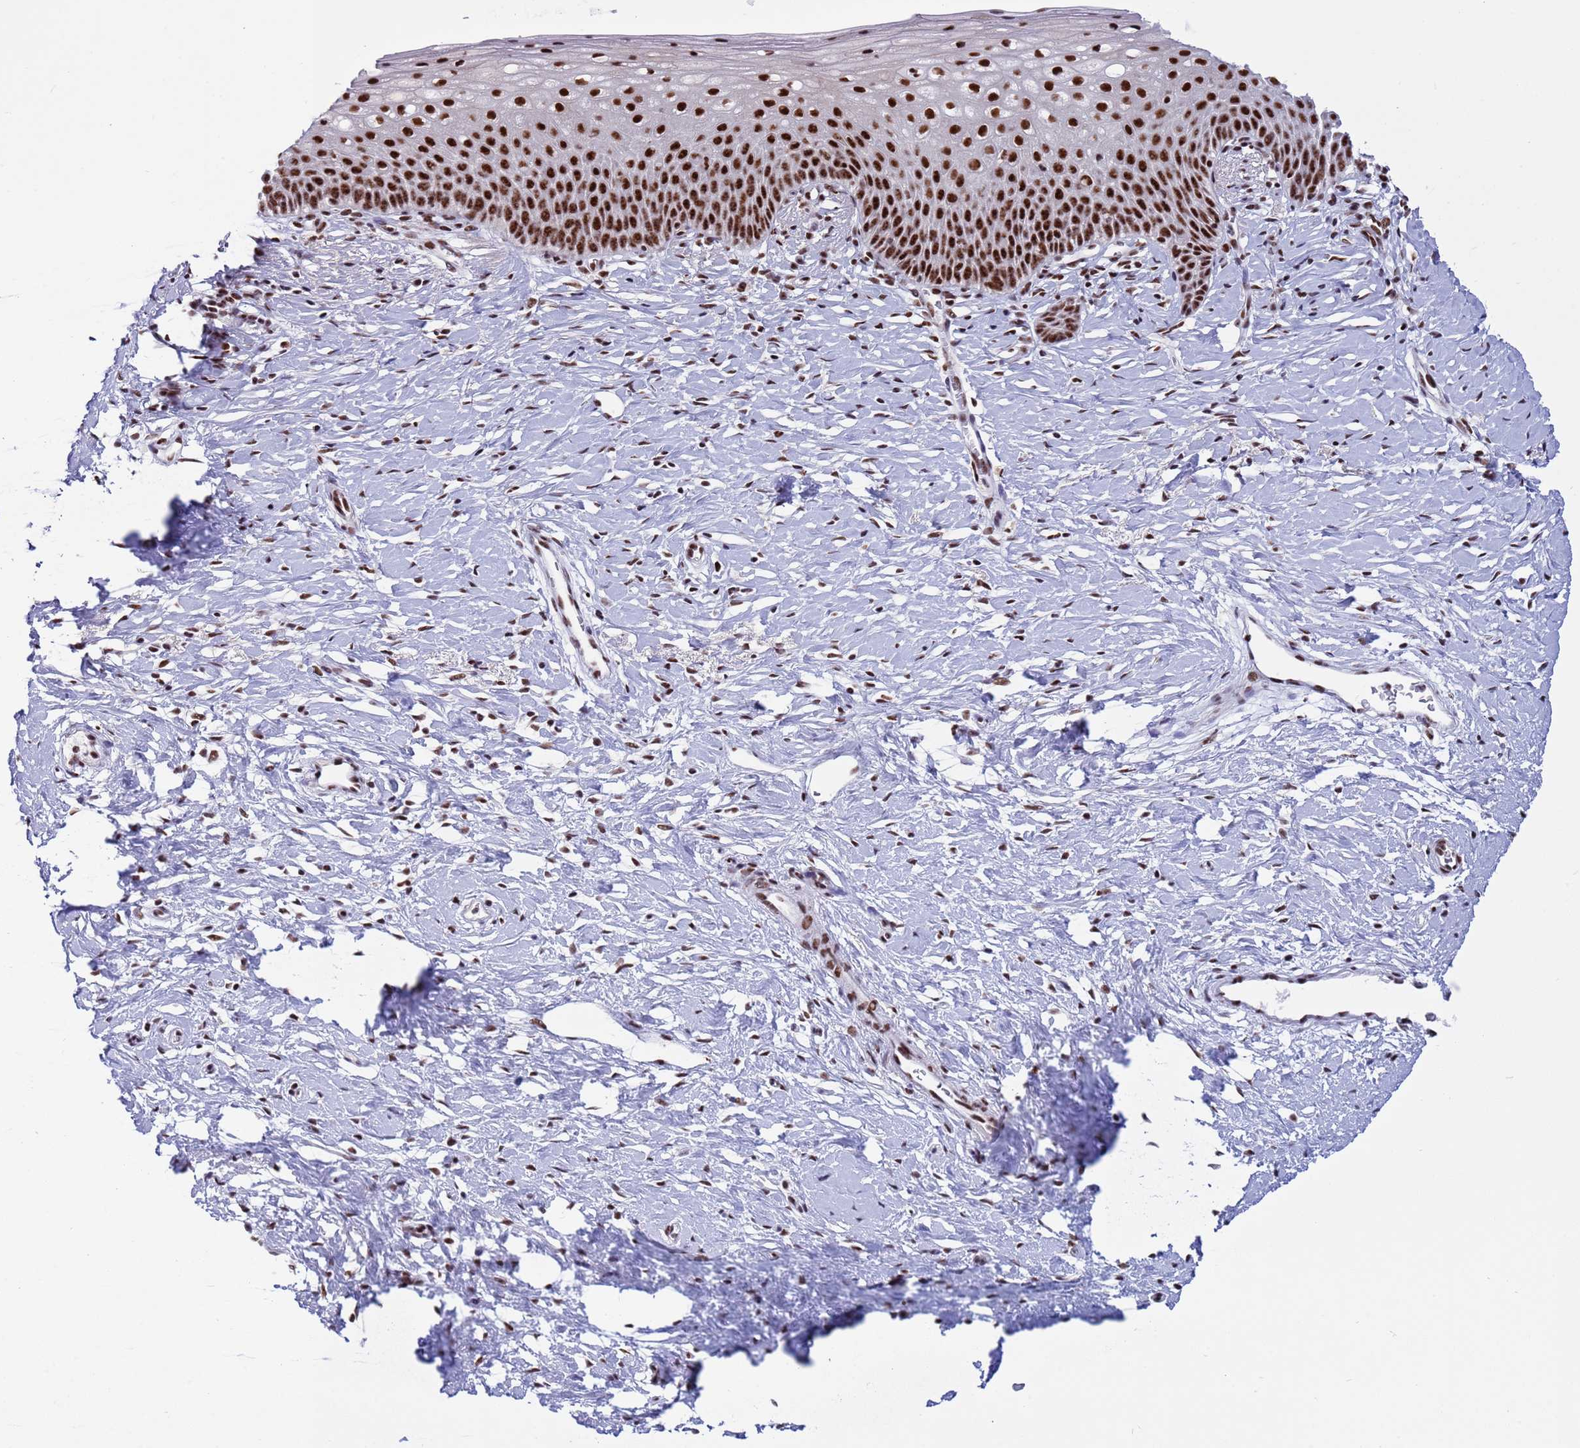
{"staining": {"intensity": "strong", "quantity": ">75%", "location": "nuclear"}, "tissue": "cervix", "cell_type": "Glandular cells", "image_type": "normal", "snomed": [{"axis": "morphology", "description": "Normal tissue, NOS"}, {"axis": "topography", "description": "Cervix"}], "caption": "Cervix was stained to show a protein in brown. There is high levels of strong nuclear staining in about >75% of glandular cells. (DAB (3,3'-diaminobenzidine) IHC, brown staining for protein, blue staining for nuclei).", "gene": "THOC2", "patient": {"sex": "female", "age": 36}}